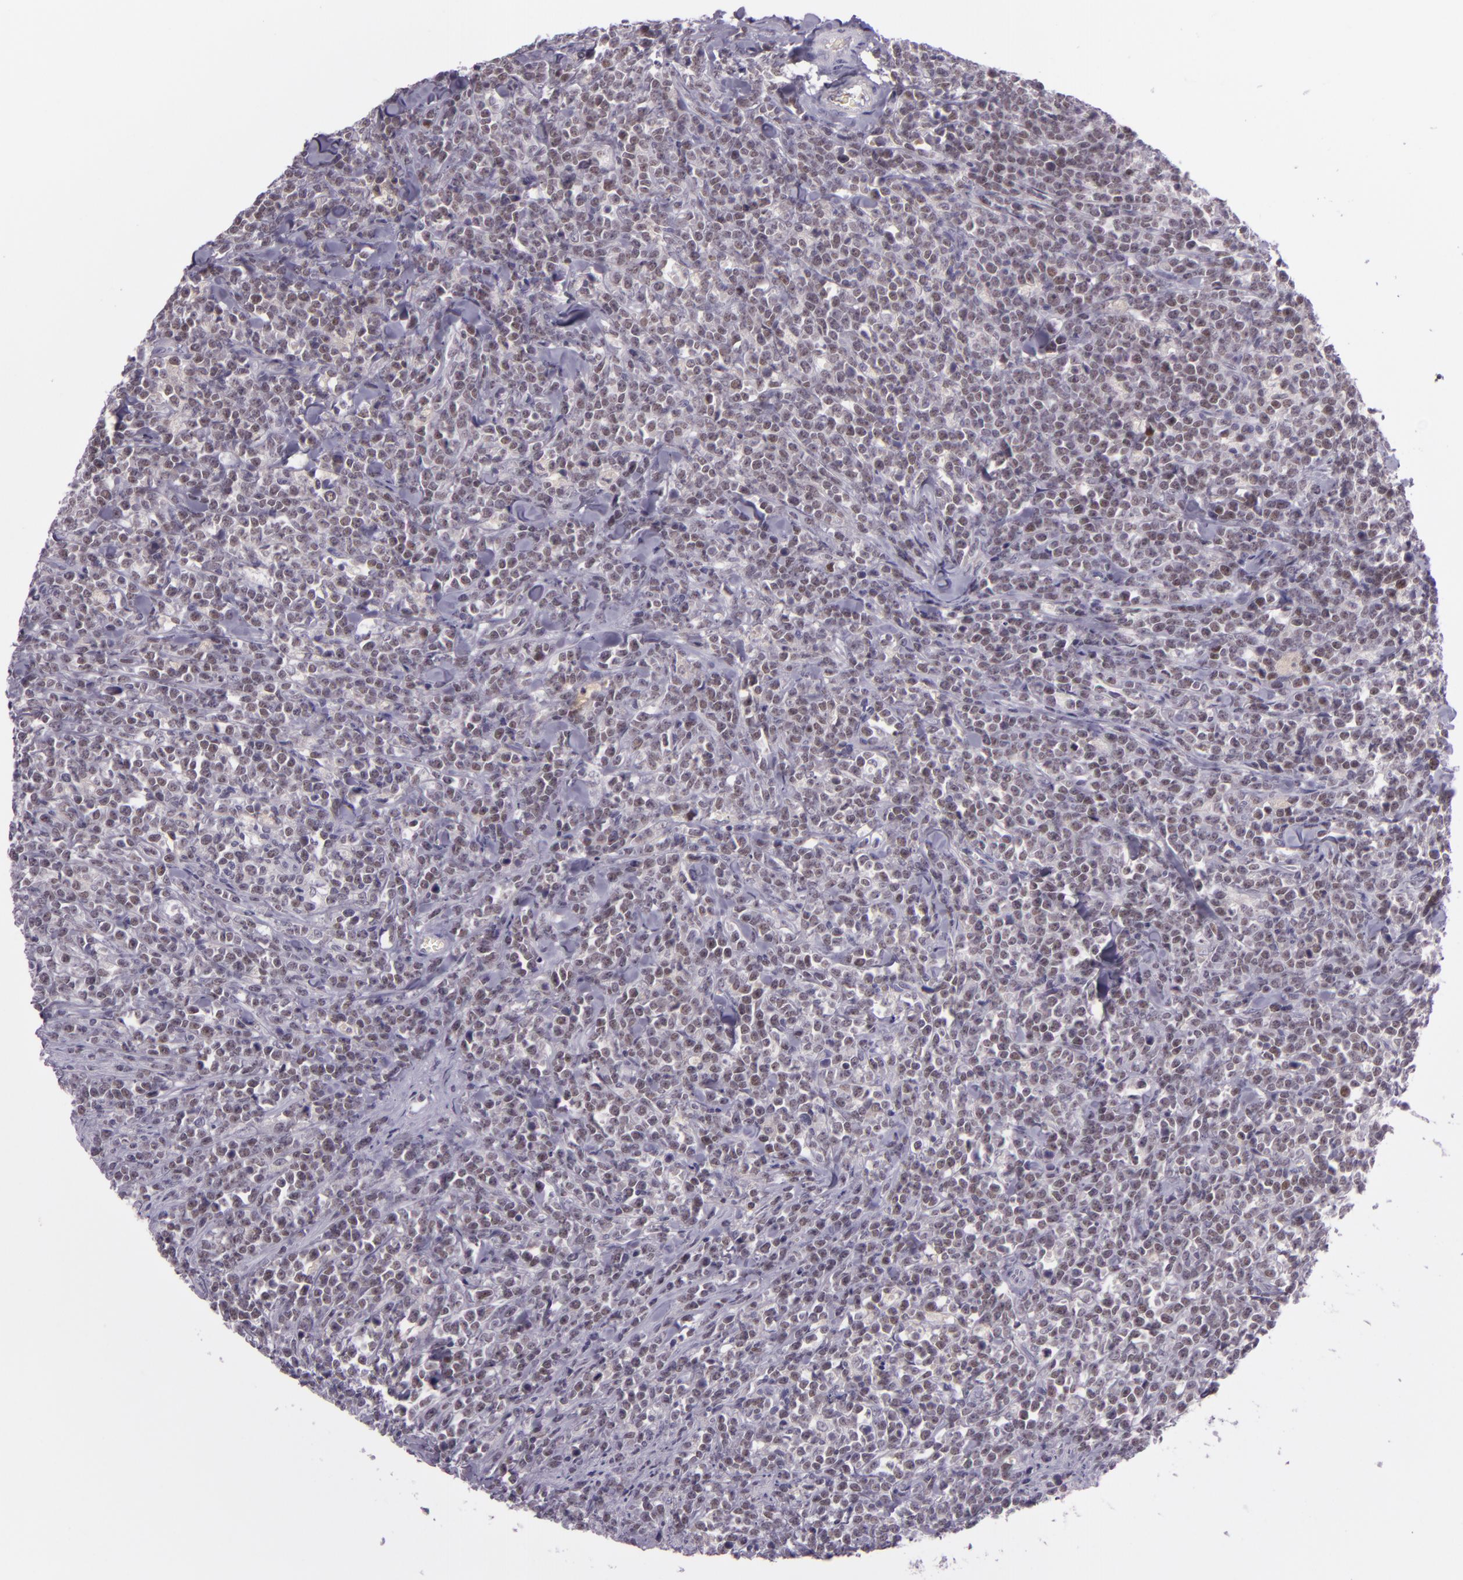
{"staining": {"intensity": "weak", "quantity": "25%-75%", "location": "nuclear"}, "tissue": "lymphoma", "cell_type": "Tumor cells", "image_type": "cancer", "snomed": [{"axis": "morphology", "description": "Malignant lymphoma, non-Hodgkin's type, High grade"}, {"axis": "topography", "description": "Small intestine"}, {"axis": "topography", "description": "Colon"}], "caption": "Approximately 25%-75% of tumor cells in high-grade malignant lymphoma, non-Hodgkin's type demonstrate weak nuclear protein staining as visualized by brown immunohistochemical staining.", "gene": "CHEK2", "patient": {"sex": "male", "age": 8}}